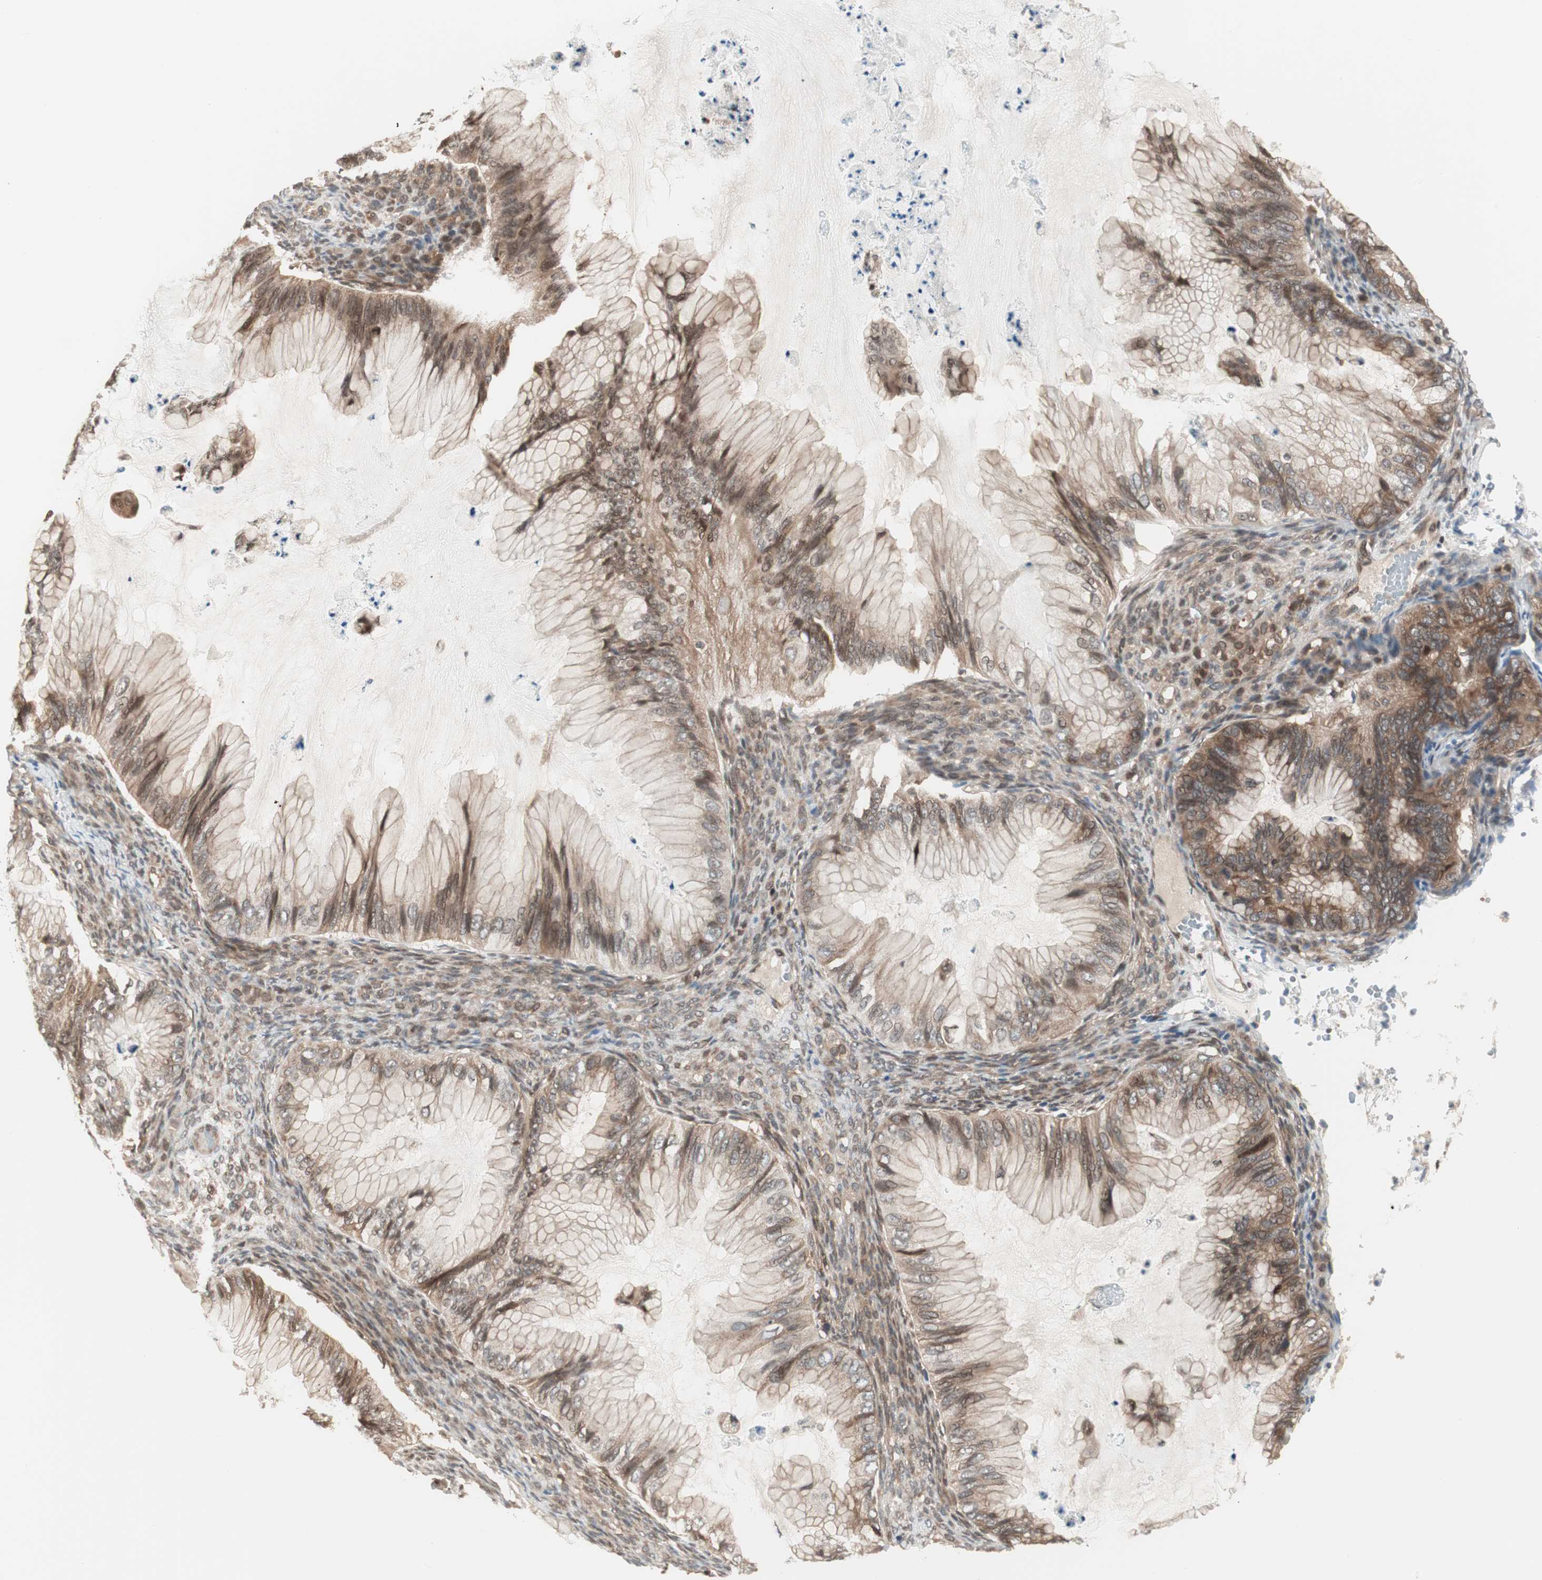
{"staining": {"intensity": "moderate", "quantity": ">75%", "location": "cytoplasmic/membranous"}, "tissue": "ovarian cancer", "cell_type": "Tumor cells", "image_type": "cancer", "snomed": [{"axis": "morphology", "description": "Cystadenocarcinoma, mucinous, NOS"}, {"axis": "topography", "description": "Ovary"}], "caption": "The histopathology image displays staining of mucinous cystadenocarcinoma (ovarian), revealing moderate cytoplasmic/membranous protein expression (brown color) within tumor cells.", "gene": "UBE2I", "patient": {"sex": "female", "age": 36}}